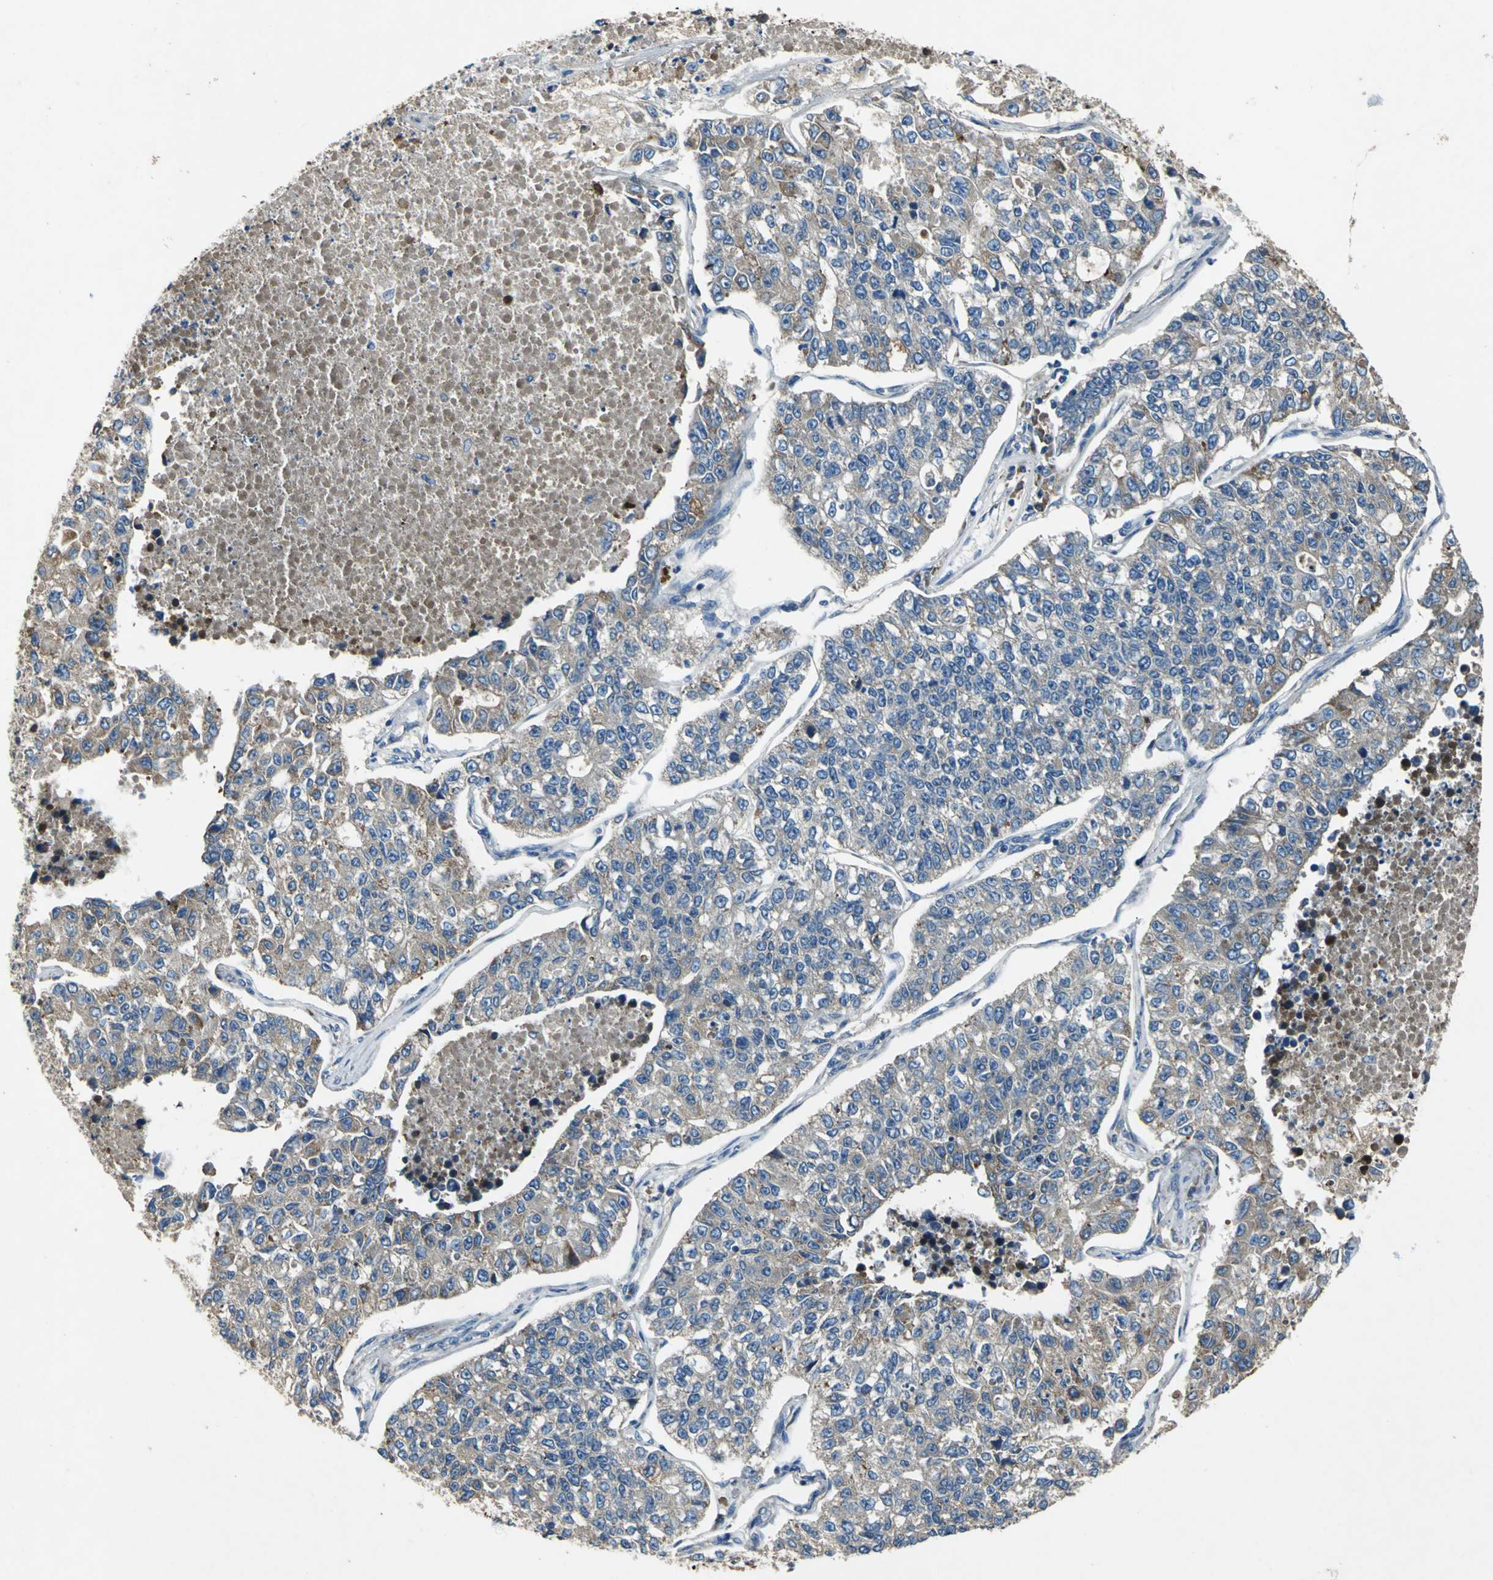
{"staining": {"intensity": "moderate", "quantity": ">75%", "location": "cytoplasmic/membranous"}, "tissue": "lung cancer", "cell_type": "Tumor cells", "image_type": "cancer", "snomed": [{"axis": "morphology", "description": "Adenocarcinoma, NOS"}, {"axis": "topography", "description": "Lung"}], "caption": "Immunohistochemistry (IHC) micrograph of lung cancer stained for a protein (brown), which displays medium levels of moderate cytoplasmic/membranous expression in about >75% of tumor cells.", "gene": "HEPH", "patient": {"sex": "male", "age": 49}}